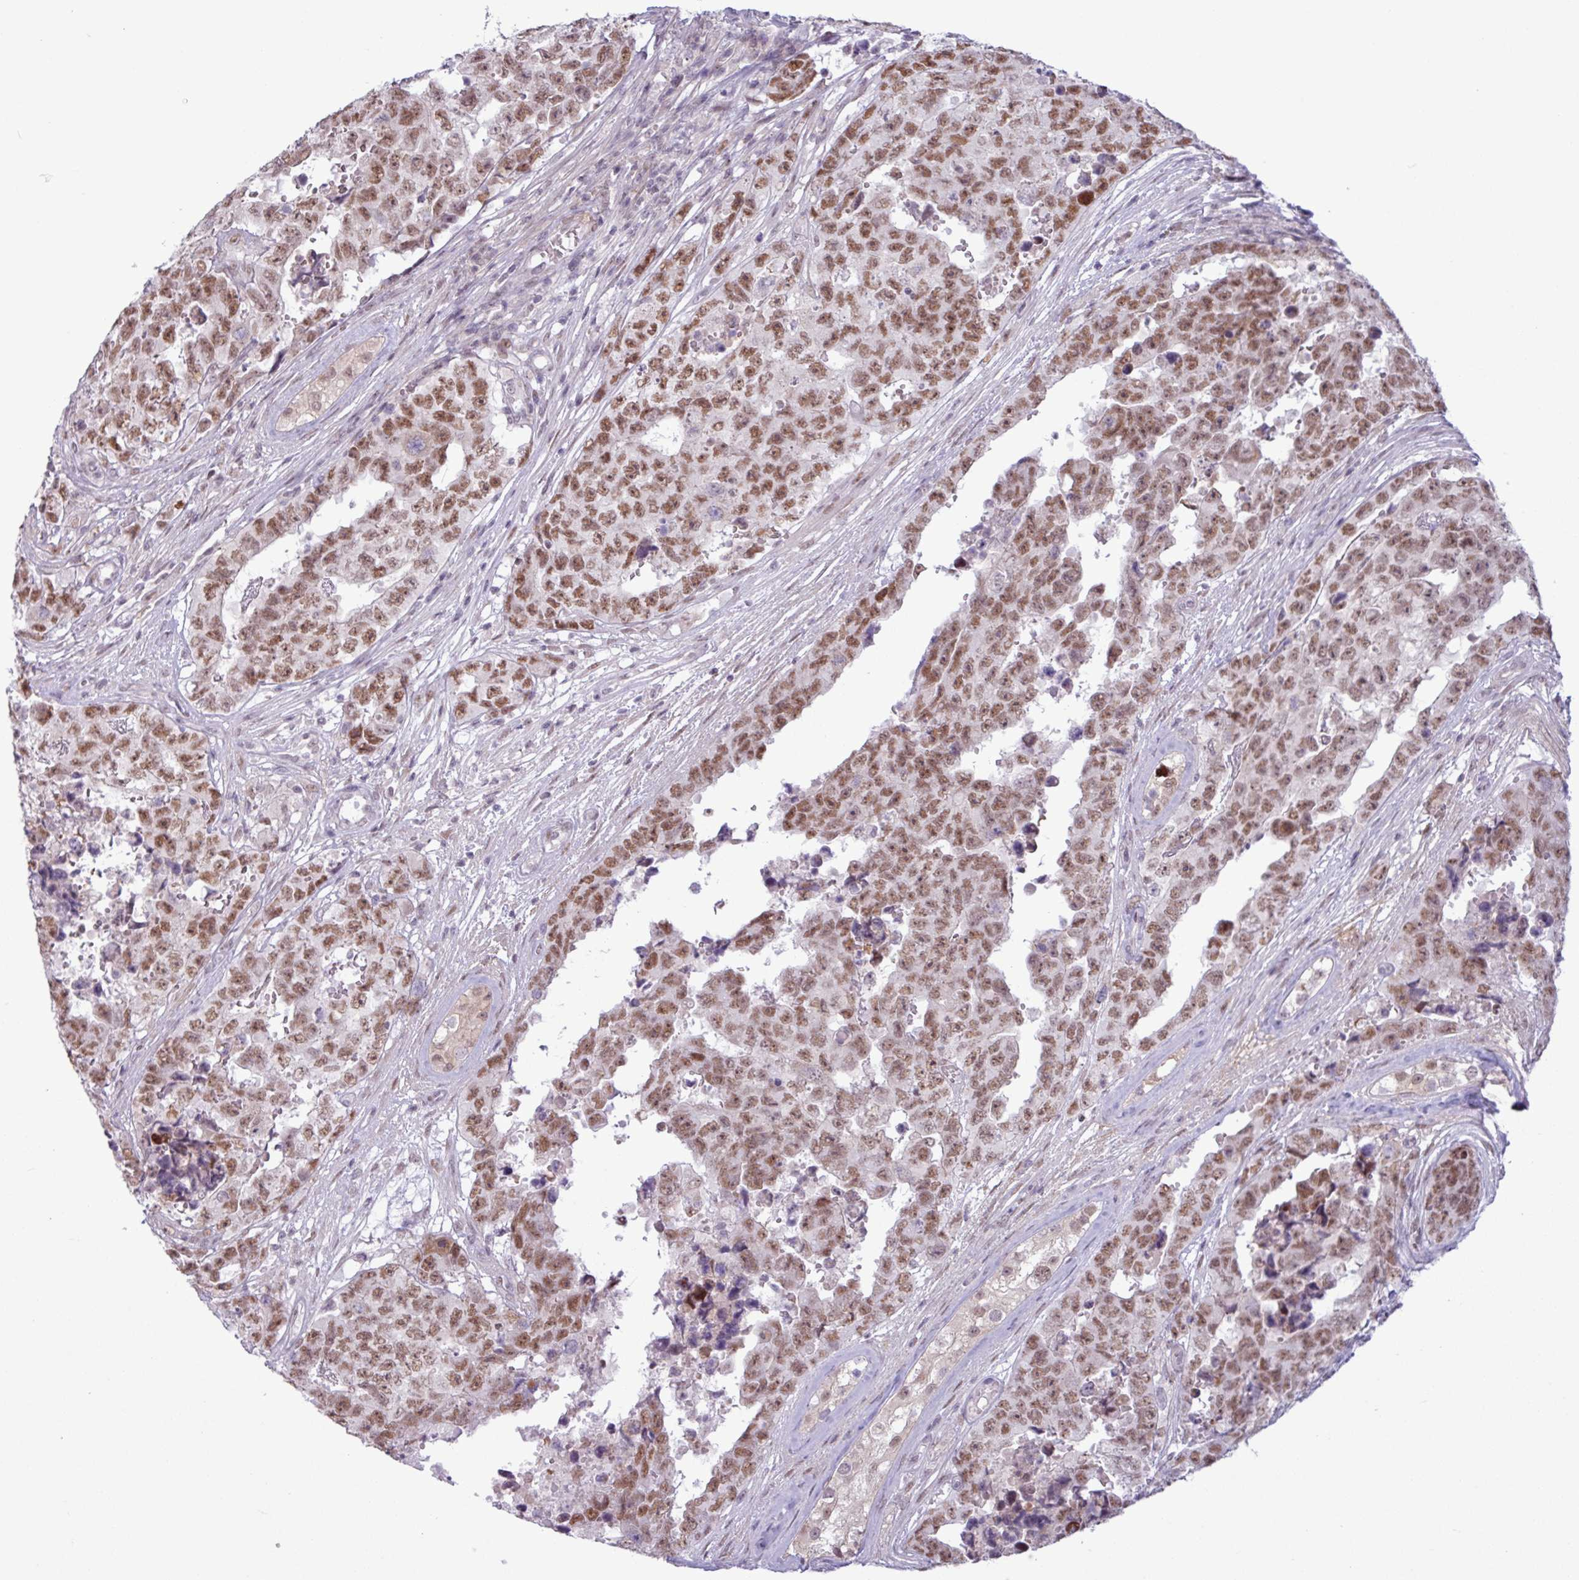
{"staining": {"intensity": "moderate", "quantity": ">75%", "location": "nuclear"}, "tissue": "testis cancer", "cell_type": "Tumor cells", "image_type": "cancer", "snomed": [{"axis": "morphology", "description": "Normal tissue, NOS"}, {"axis": "morphology", "description": "Carcinoma, Embryonal, NOS"}, {"axis": "topography", "description": "Testis"}, {"axis": "topography", "description": "Epididymis"}], "caption": "The photomicrograph shows a brown stain indicating the presence of a protein in the nuclear of tumor cells in testis cancer. The staining was performed using DAB to visualize the protein expression in brown, while the nuclei were stained in blue with hematoxylin (Magnification: 20x).", "gene": "NOTCH2", "patient": {"sex": "male", "age": 25}}